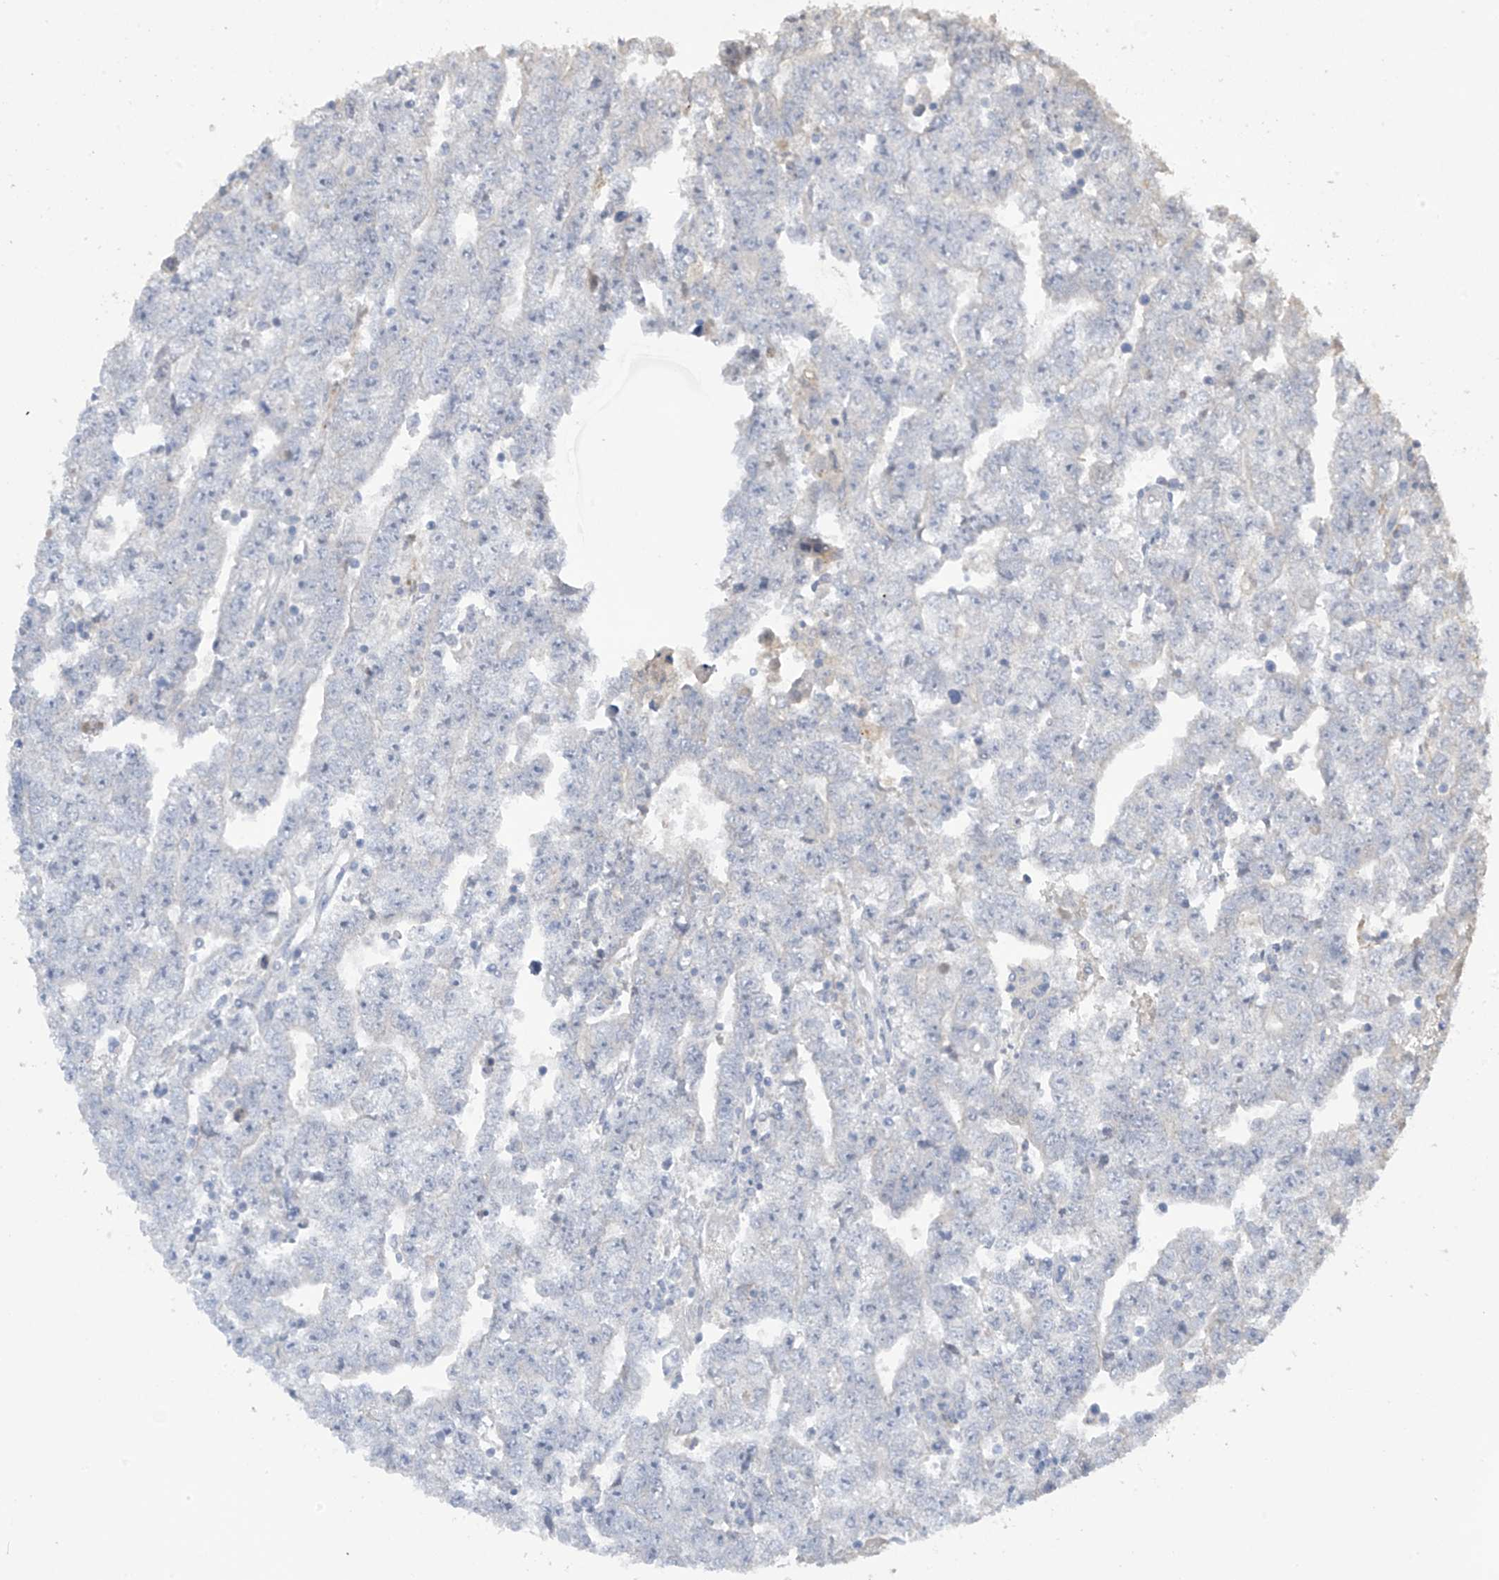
{"staining": {"intensity": "negative", "quantity": "none", "location": "none"}, "tissue": "testis cancer", "cell_type": "Tumor cells", "image_type": "cancer", "snomed": [{"axis": "morphology", "description": "Carcinoma, Embryonal, NOS"}, {"axis": "topography", "description": "Testis"}], "caption": "A high-resolution histopathology image shows immunohistochemistry (IHC) staining of embryonal carcinoma (testis), which displays no significant staining in tumor cells.", "gene": "SLFN14", "patient": {"sex": "male", "age": 25}}